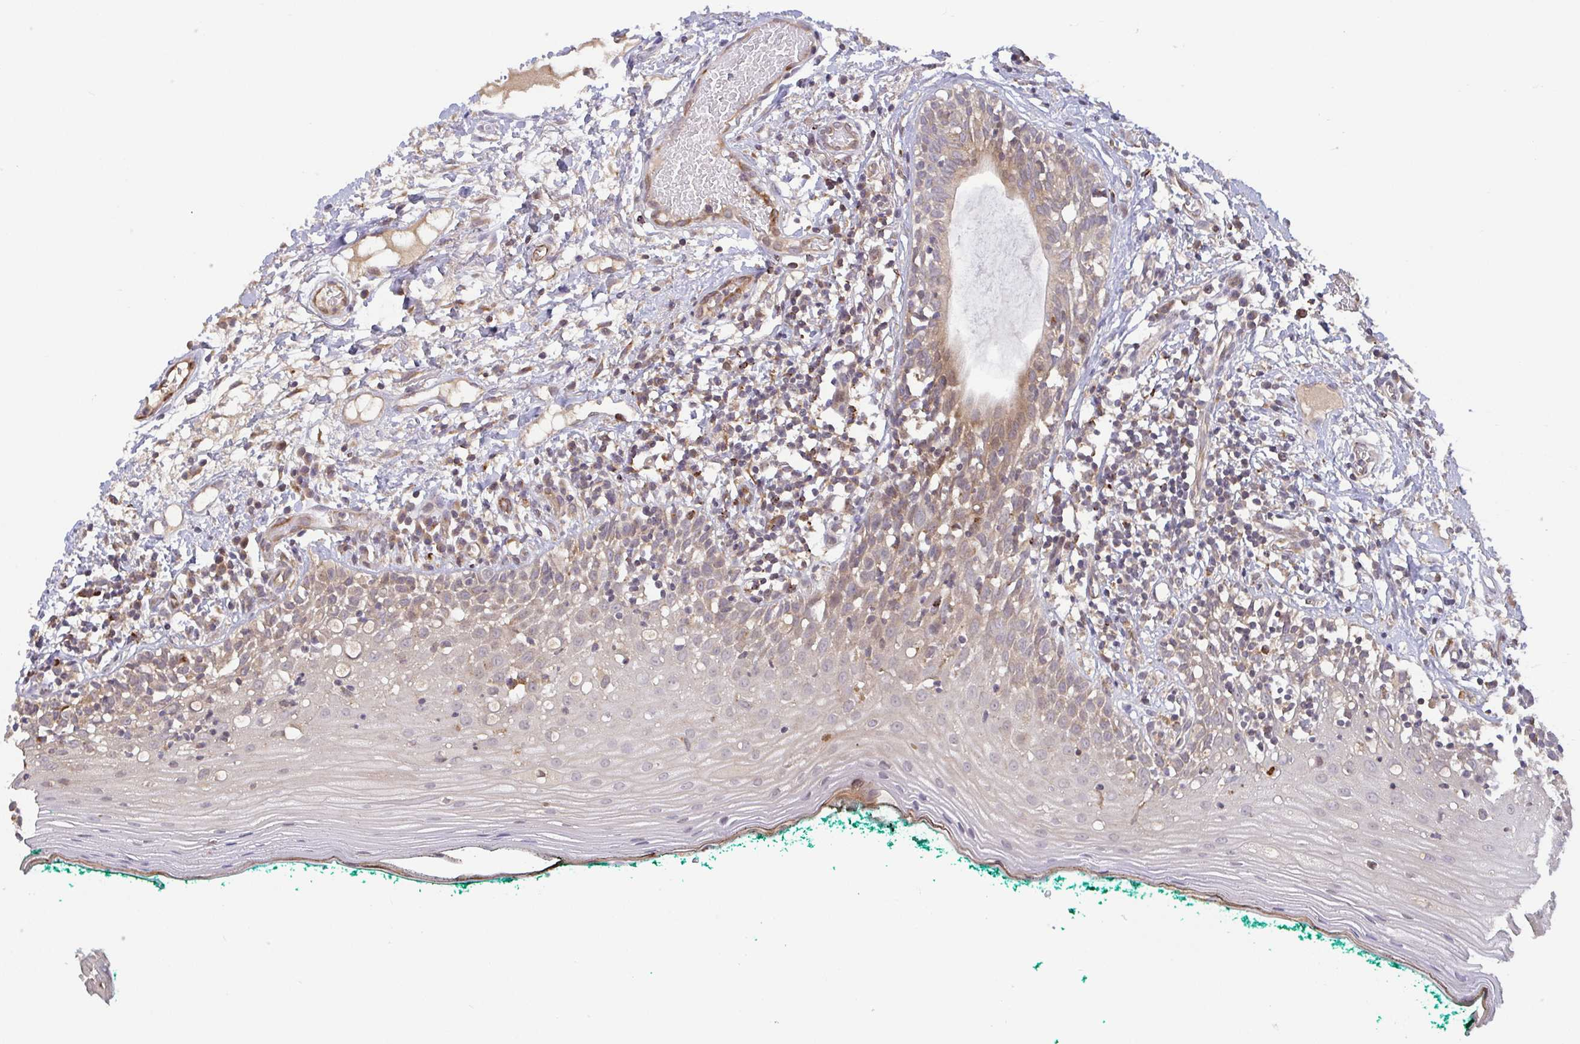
{"staining": {"intensity": "weak", "quantity": "25%-75%", "location": "cytoplasmic/membranous"}, "tissue": "oral mucosa", "cell_type": "Squamous epithelial cells", "image_type": "normal", "snomed": [{"axis": "morphology", "description": "Normal tissue, NOS"}, {"axis": "topography", "description": "Oral tissue"}], "caption": "Weak cytoplasmic/membranous positivity is present in about 25%-75% of squamous epithelial cells in benign oral mucosa. The protein of interest is shown in brown color, while the nuclei are stained blue.", "gene": "OSBPL7", "patient": {"sex": "female", "age": 83}}